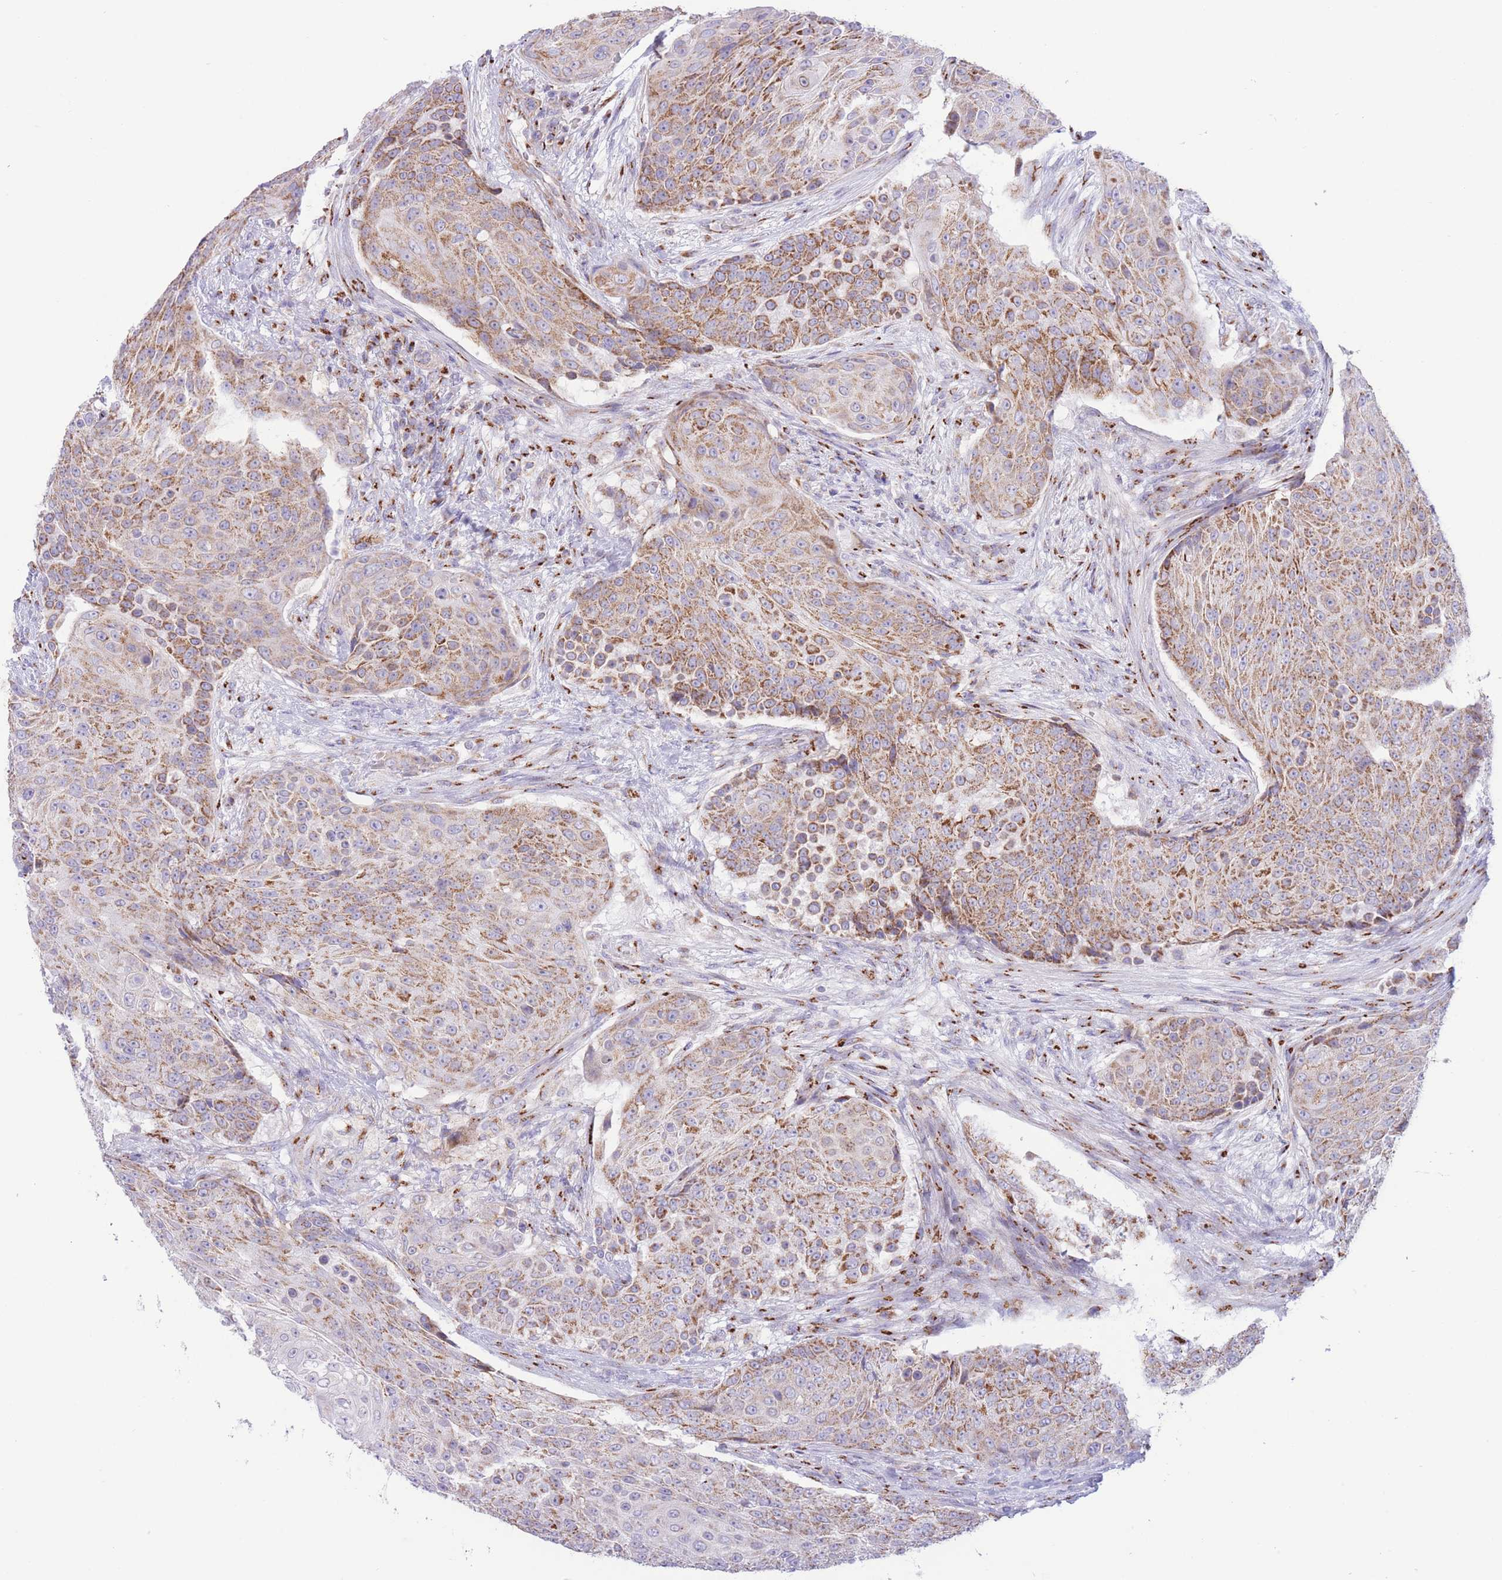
{"staining": {"intensity": "moderate", "quantity": ">75%", "location": "cytoplasmic/membranous"}, "tissue": "urothelial cancer", "cell_type": "Tumor cells", "image_type": "cancer", "snomed": [{"axis": "morphology", "description": "Urothelial carcinoma, High grade"}, {"axis": "topography", "description": "Urinary bladder"}], "caption": "Immunohistochemical staining of urothelial cancer shows medium levels of moderate cytoplasmic/membranous staining in about >75% of tumor cells.", "gene": "MPND", "patient": {"sex": "female", "age": 63}}